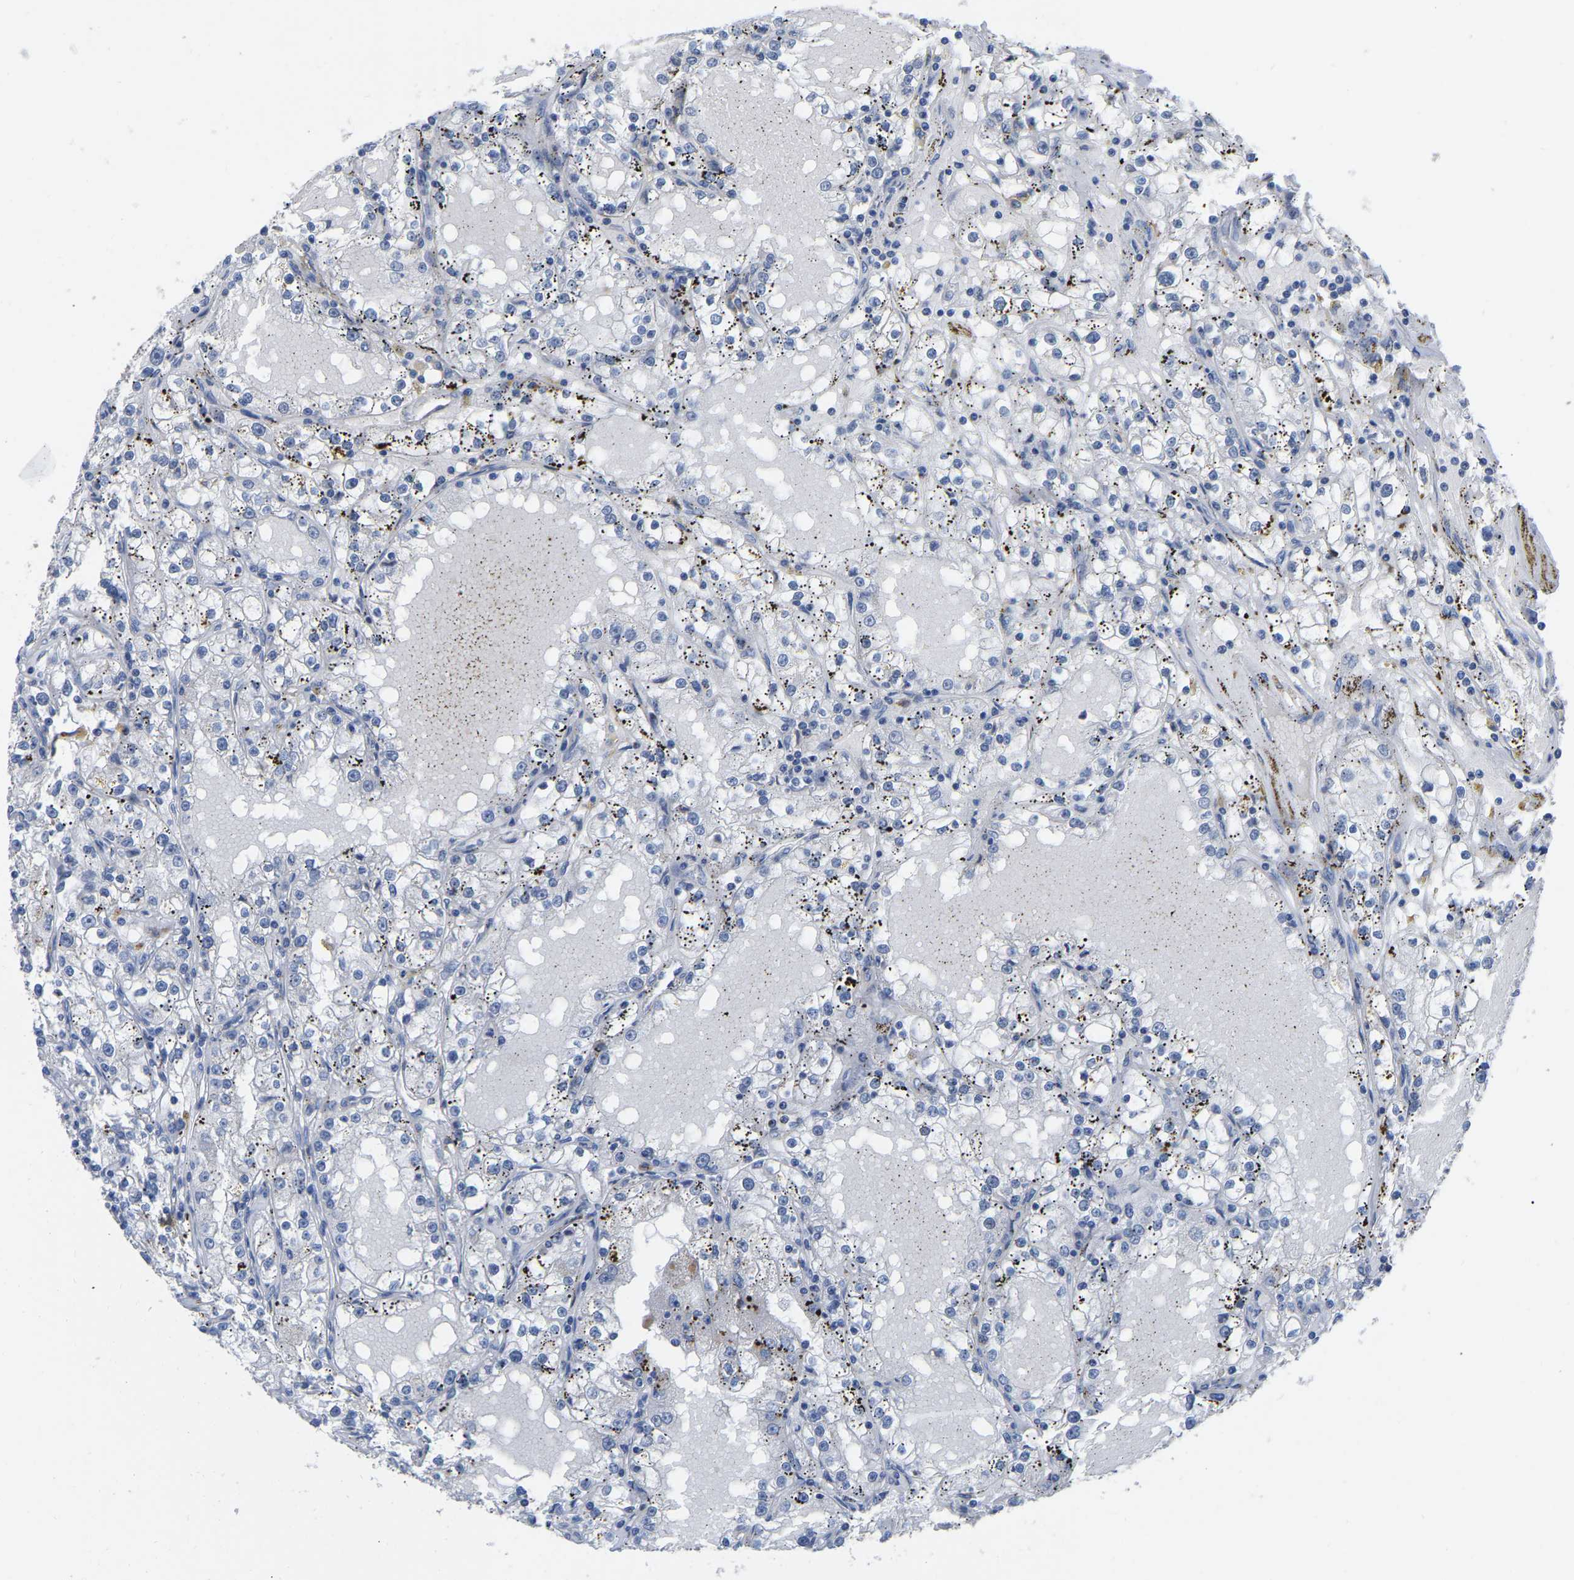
{"staining": {"intensity": "negative", "quantity": "none", "location": "none"}, "tissue": "renal cancer", "cell_type": "Tumor cells", "image_type": "cancer", "snomed": [{"axis": "morphology", "description": "Adenocarcinoma, NOS"}, {"axis": "topography", "description": "Kidney"}], "caption": "This micrograph is of renal cancer (adenocarcinoma) stained with immunohistochemistry (IHC) to label a protein in brown with the nuclei are counter-stained blue. There is no staining in tumor cells.", "gene": "ULBP2", "patient": {"sex": "male", "age": 56}}